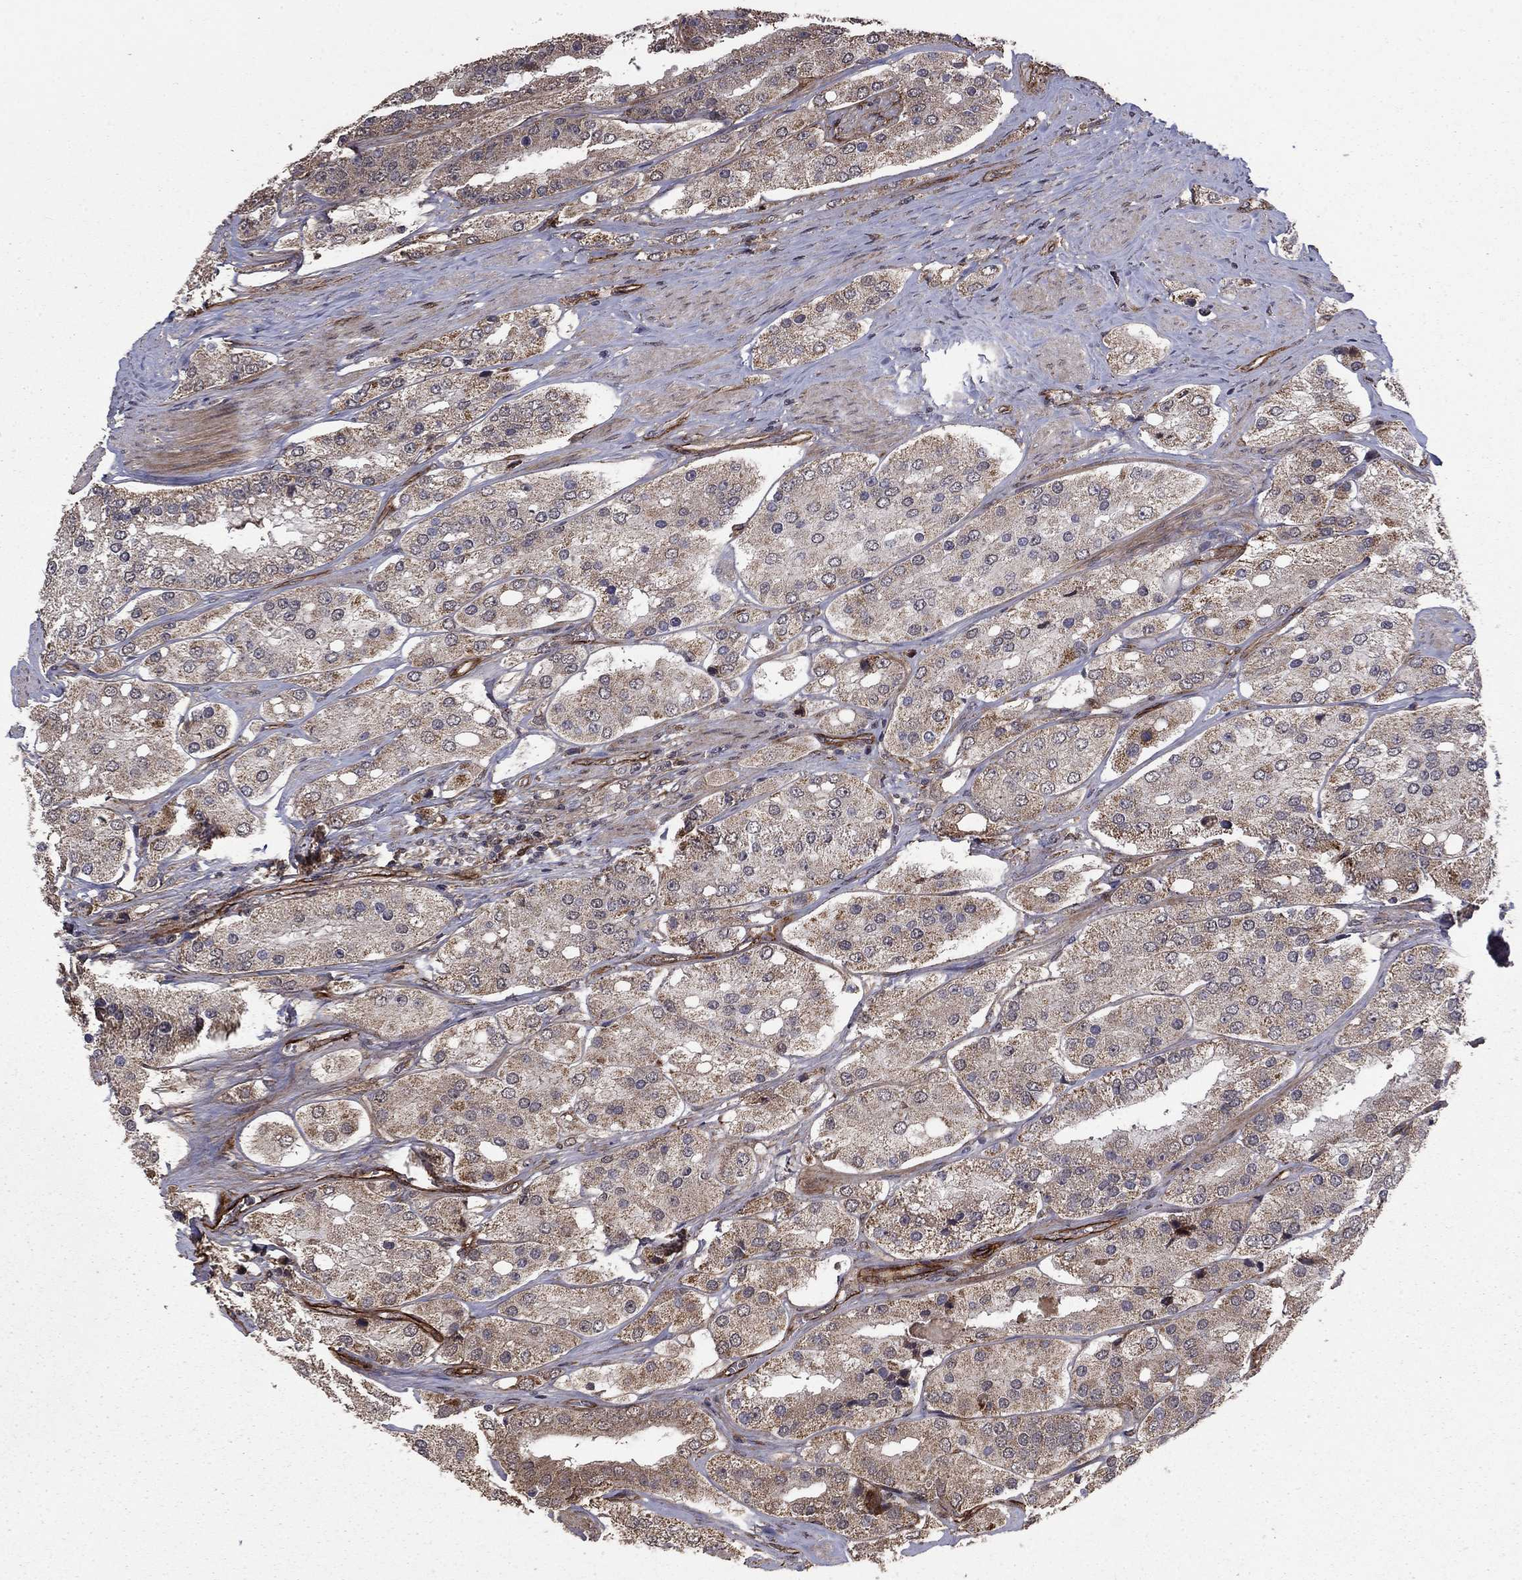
{"staining": {"intensity": "moderate", "quantity": "<25%", "location": "cytoplasmic/membranous"}, "tissue": "prostate cancer", "cell_type": "Tumor cells", "image_type": "cancer", "snomed": [{"axis": "morphology", "description": "Adenocarcinoma, Low grade"}, {"axis": "topography", "description": "Prostate"}], "caption": "Human prostate cancer stained with a protein marker demonstrates moderate staining in tumor cells.", "gene": "COL18A1", "patient": {"sex": "male", "age": 69}}